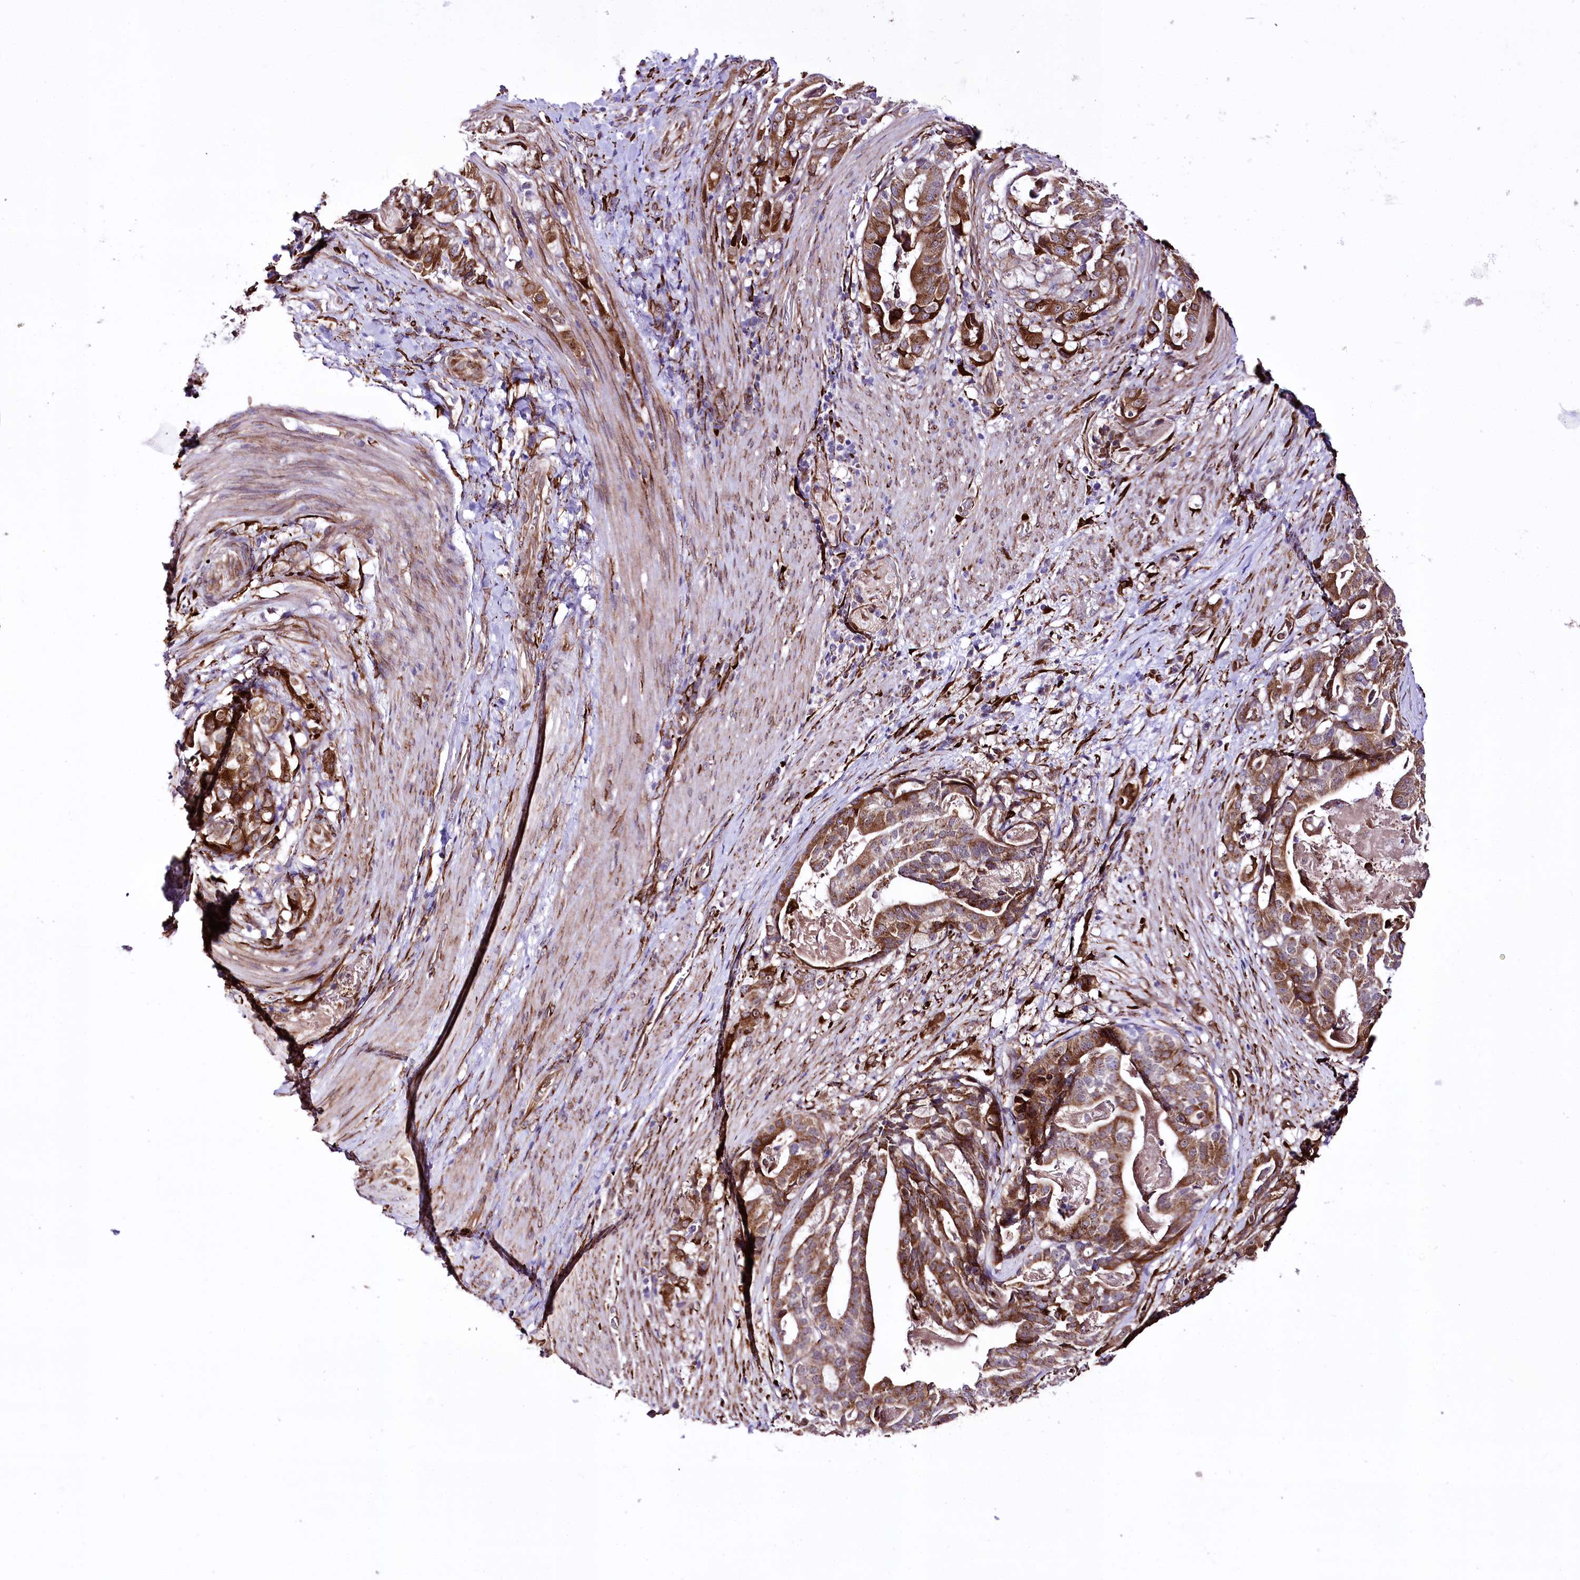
{"staining": {"intensity": "moderate", "quantity": ">75%", "location": "cytoplasmic/membranous"}, "tissue": "stomach cancer", "cell_type": "Tumor cells", "image_type": "cancer", "snomed": [{"axis": "morphology", "description": "Adenocarcinoma, NOS"}, {"axis": "topography", "description": "Stomach"}], "caption": "Stomach adenocarcinoma stained with immunohistochemistry shows moderate cytoplasmic/membranous expression in approximately >75% of tumor cells.", "gene": "WWC1", "patient": {"sex": "male", "age": 48}}